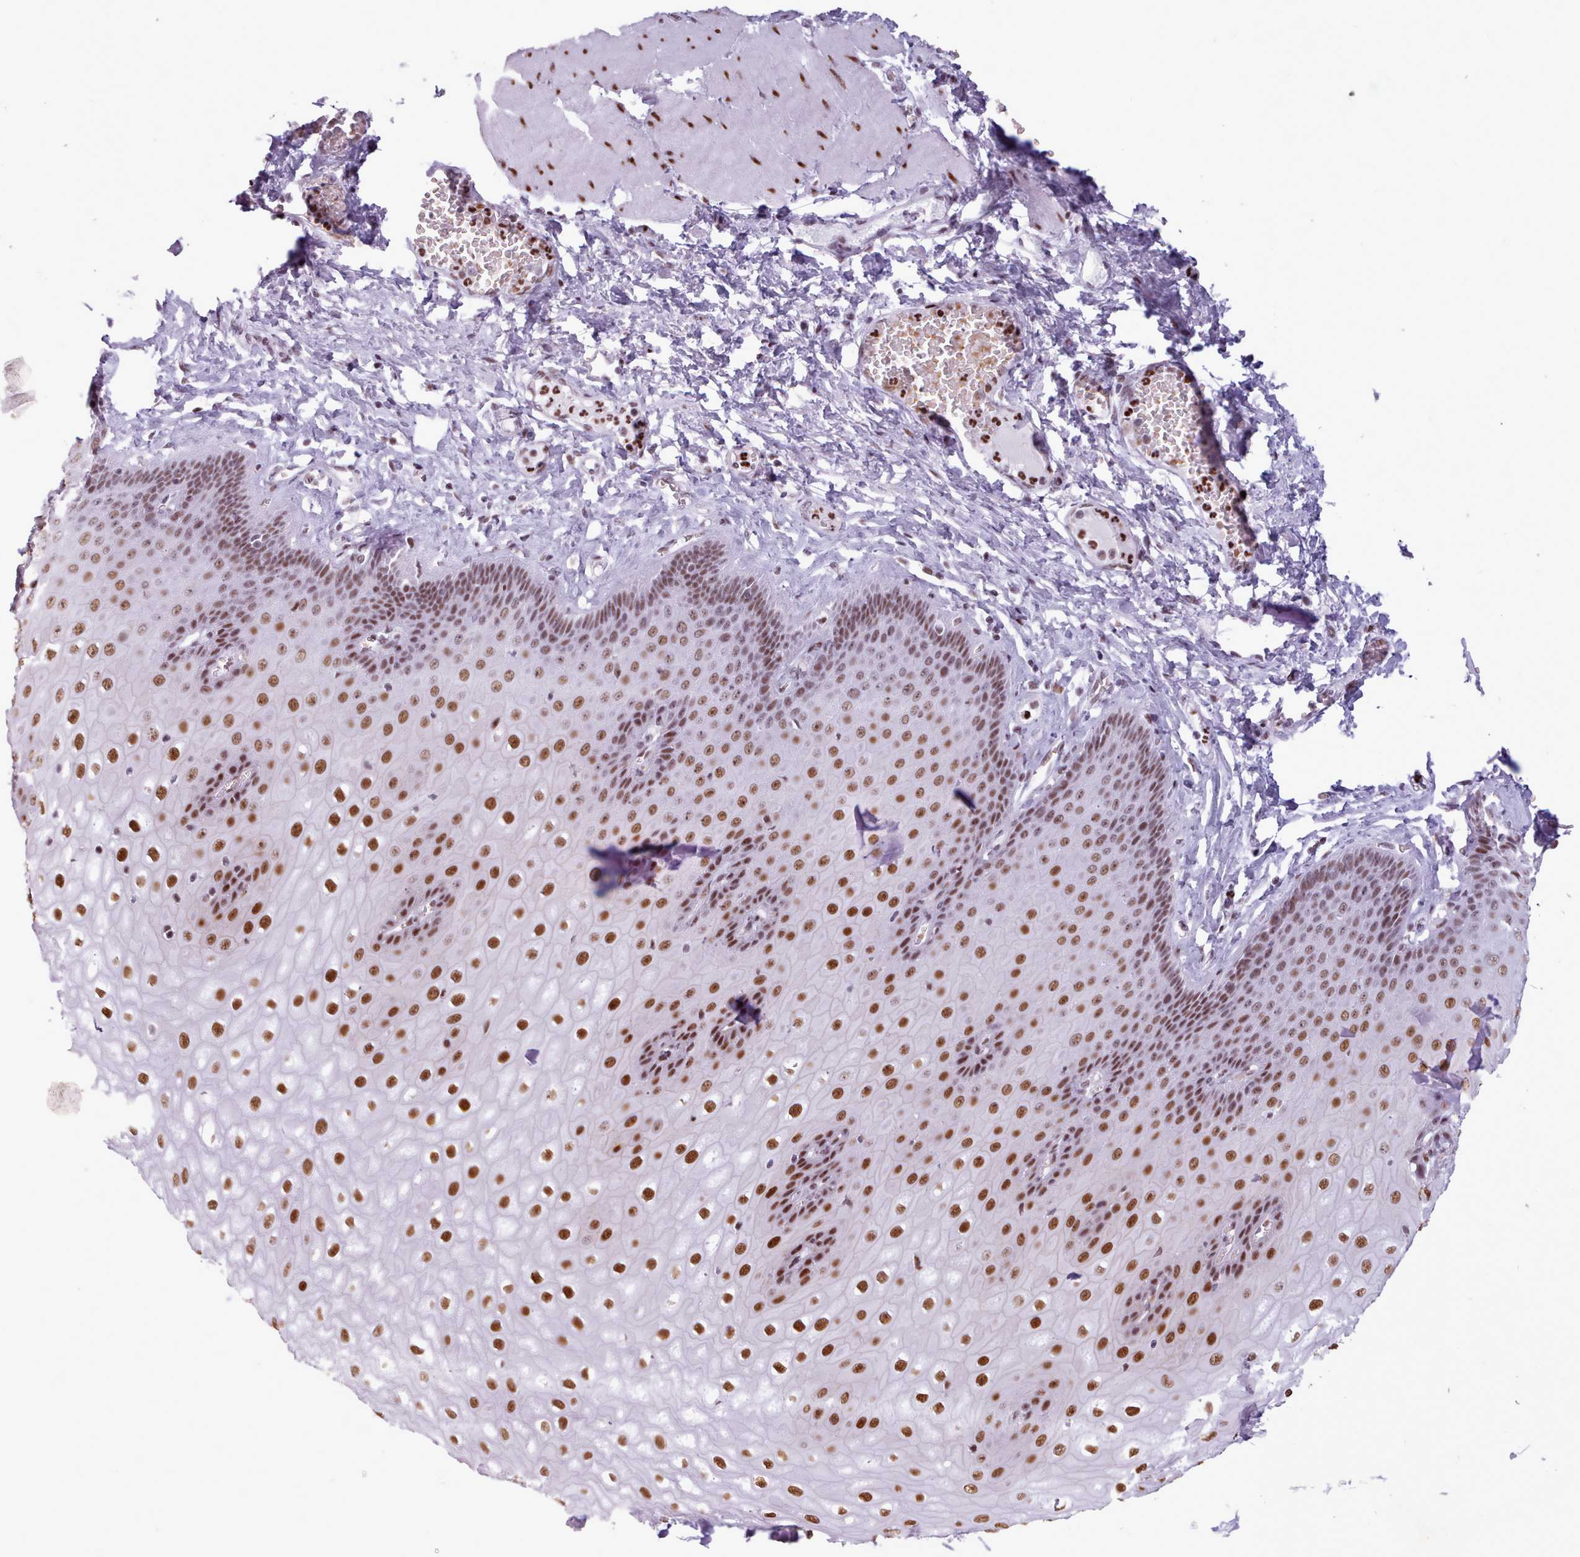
{"staining": {"intensity": "strong", "quantity": ">75%", "location": "nuclear"}, "tissue": "esophagus", "cell_type": "Squamous epithelial cells", "image_type": "normal", "snomed": [{"axis": "morphology", "description": "Normal tissue, NOS"}, {"axis": "topography", "description": "Esophagus"}], "caption": "High-power microscopy captured an immunohistochemistry (IHC) image of unremarkable esophagus, revealing strong nuclear expression in approximately >75% of squamous epithelial cells.", "gene": "SRSF4", "patient": {"sex": "male", "age": 60}}